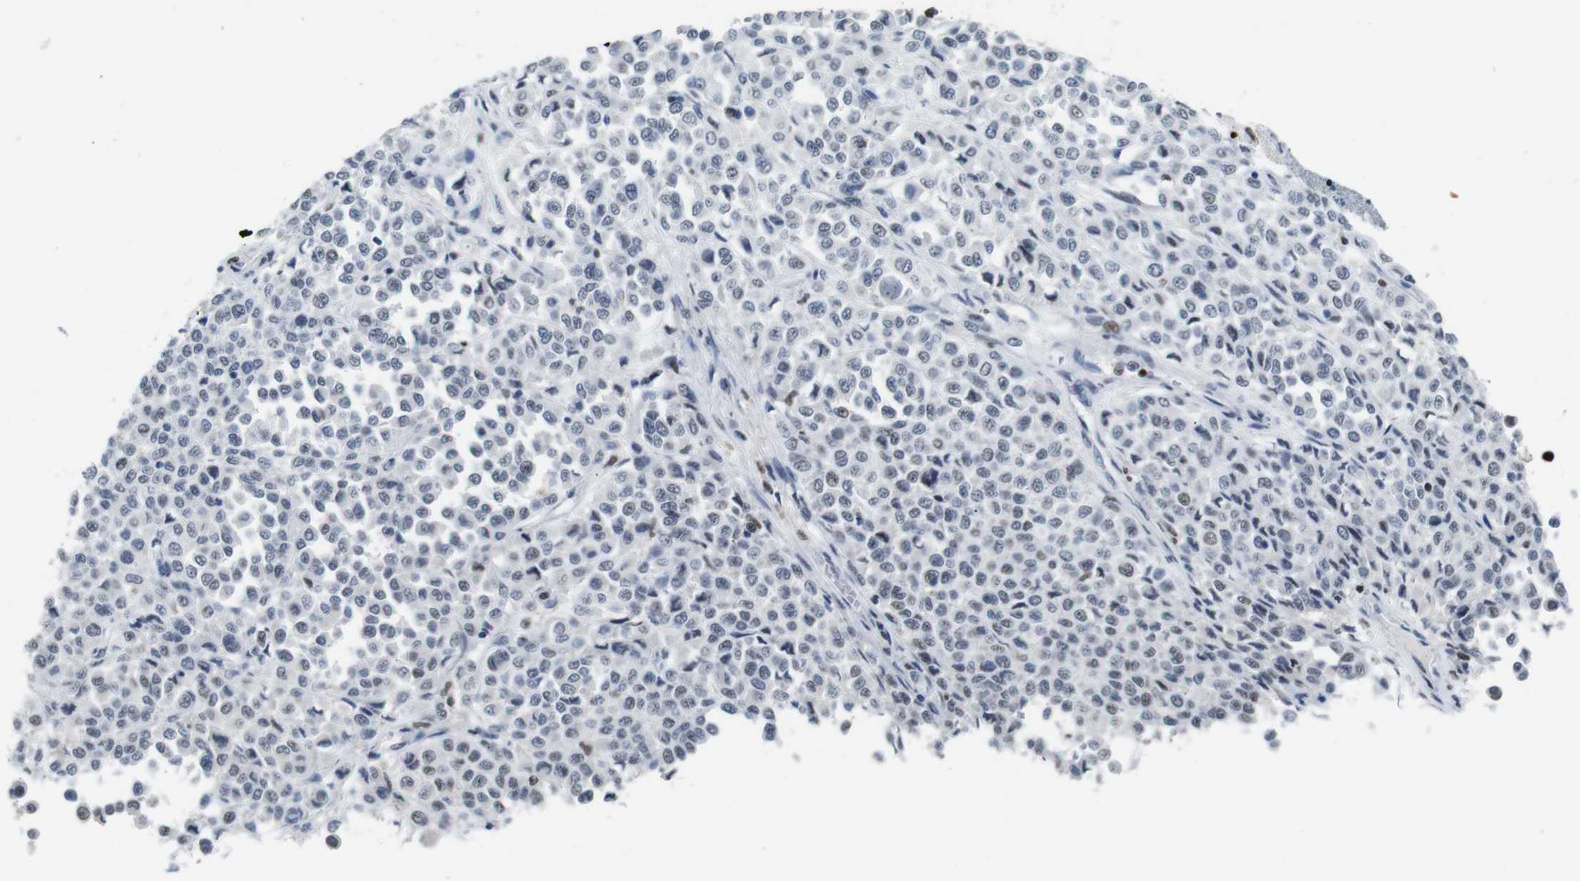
{"staining": {"intensity": "weak", "quantity": "<25%", "location": "nuclear"}, "tissue": "melanoma", "cell_type": "Tumor cells", "image_type": "cancer", "snomed": [{"axis": "morphology", "description": "Malignant melanoma, Metastatic site"}, {"axis": "topography", "description": "Pancreas"}], "caption": "Melanoma was stained to show a protein in brown. There is no significant expression in tumor cells. Brightfield microscopy of IHC stained with DAB (brown) and hematoxylin (blue), captured at high magnification.", "gene": "IRF8", "patient": {"sex": "female", "age": 30}}